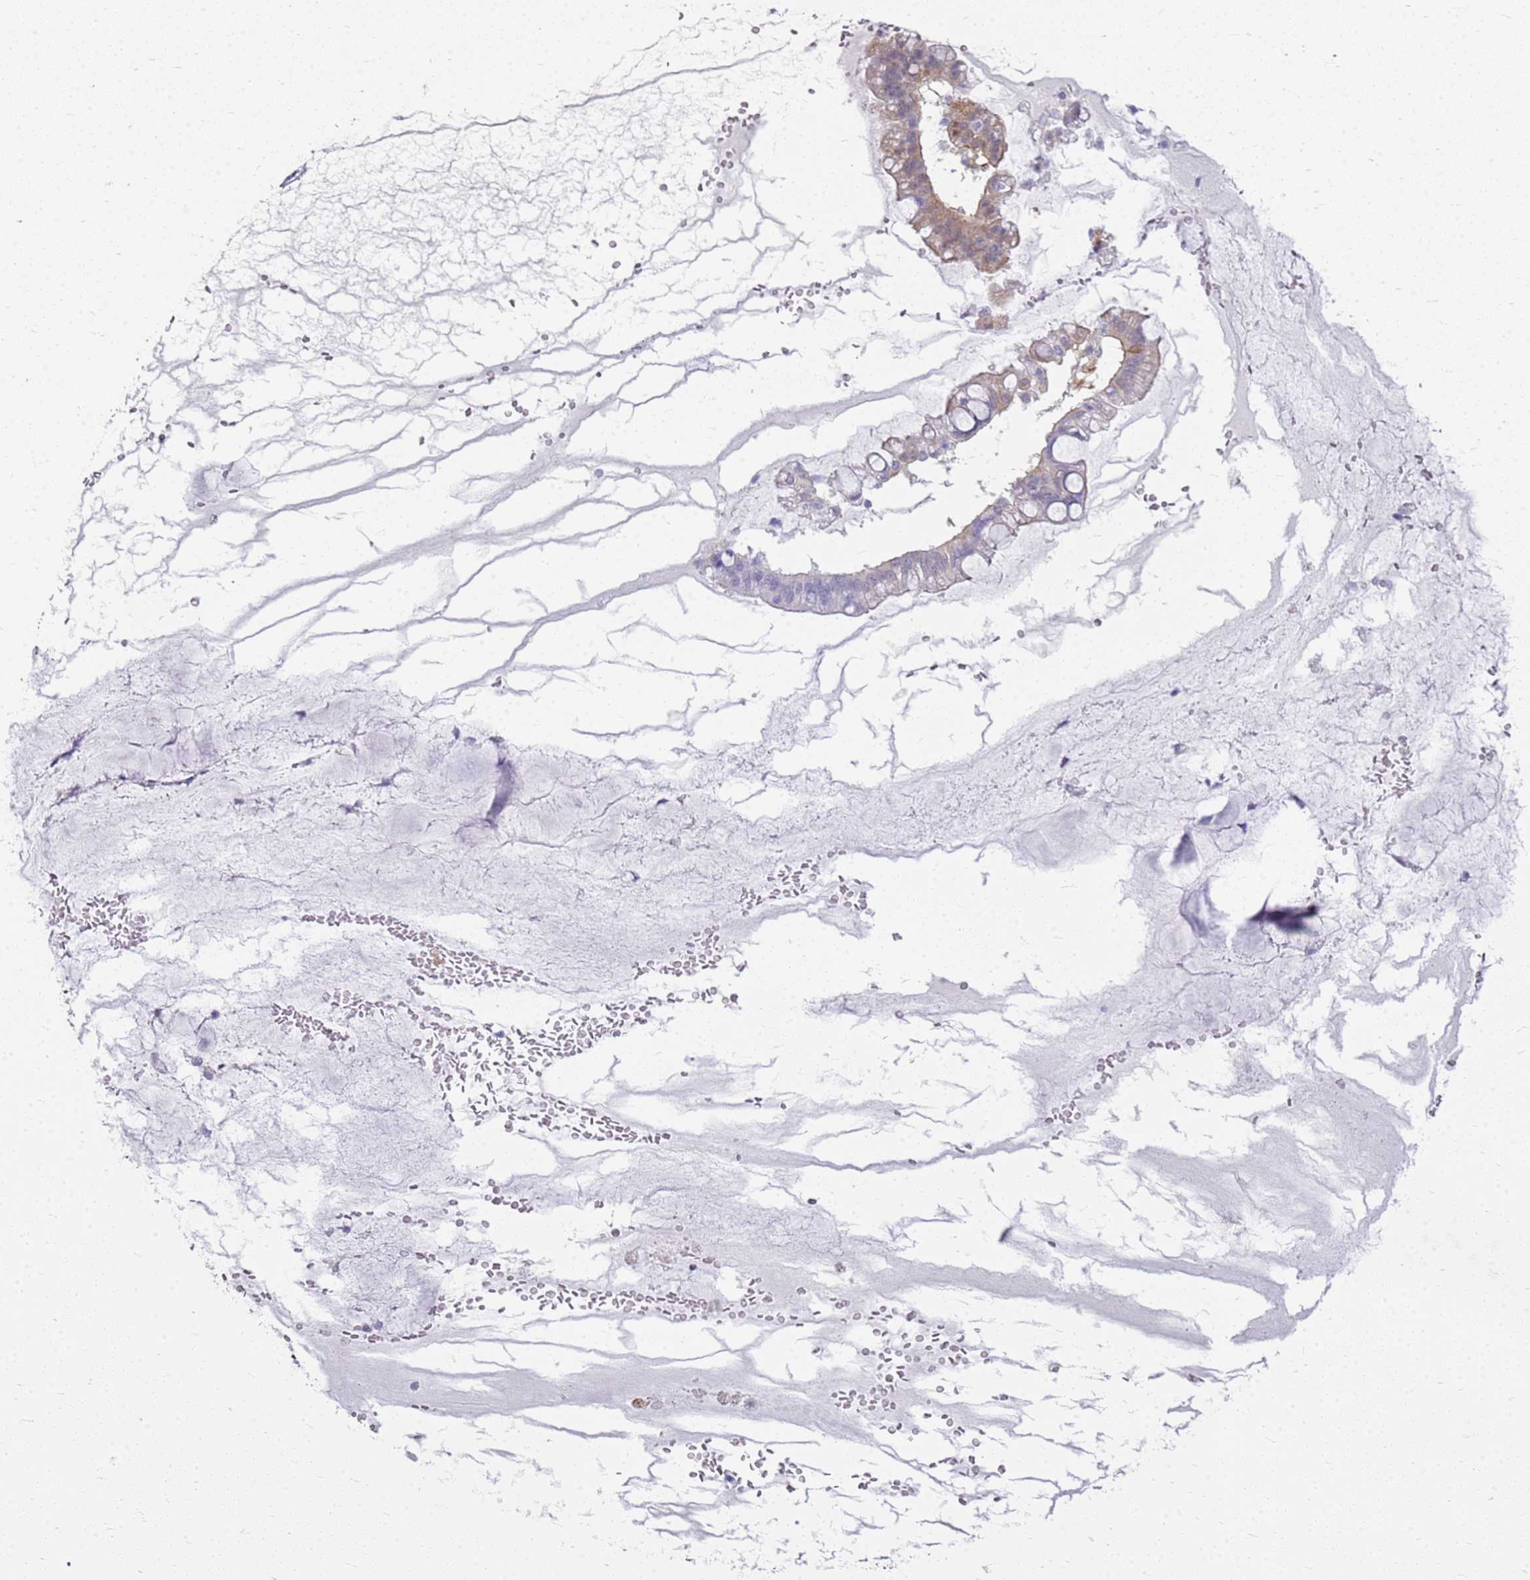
{"staining": {"intensity": "moderate", "quantity": ">75%", "location": "cytoplasmic/membranous"}, "tissue": "ovarian cancer", "cell_type": "Tumor cells", "image_type": "cancer", "snomed": [{"axis": "morphology", "description": "Cystadenocarcinoma, mucinous, NOS"}, {"axis": "topography", "description": "Ovary"}], "caption": "Mucinous cystadenocarcinoma (ovarian) stained with immunohistochemistry (IHC) demonstrates moderate cytoplasmic/membranous expression in about >75% of tumor cells.", "gene": "HSPB1", "patient": {"sex": "female", "age": 73}}